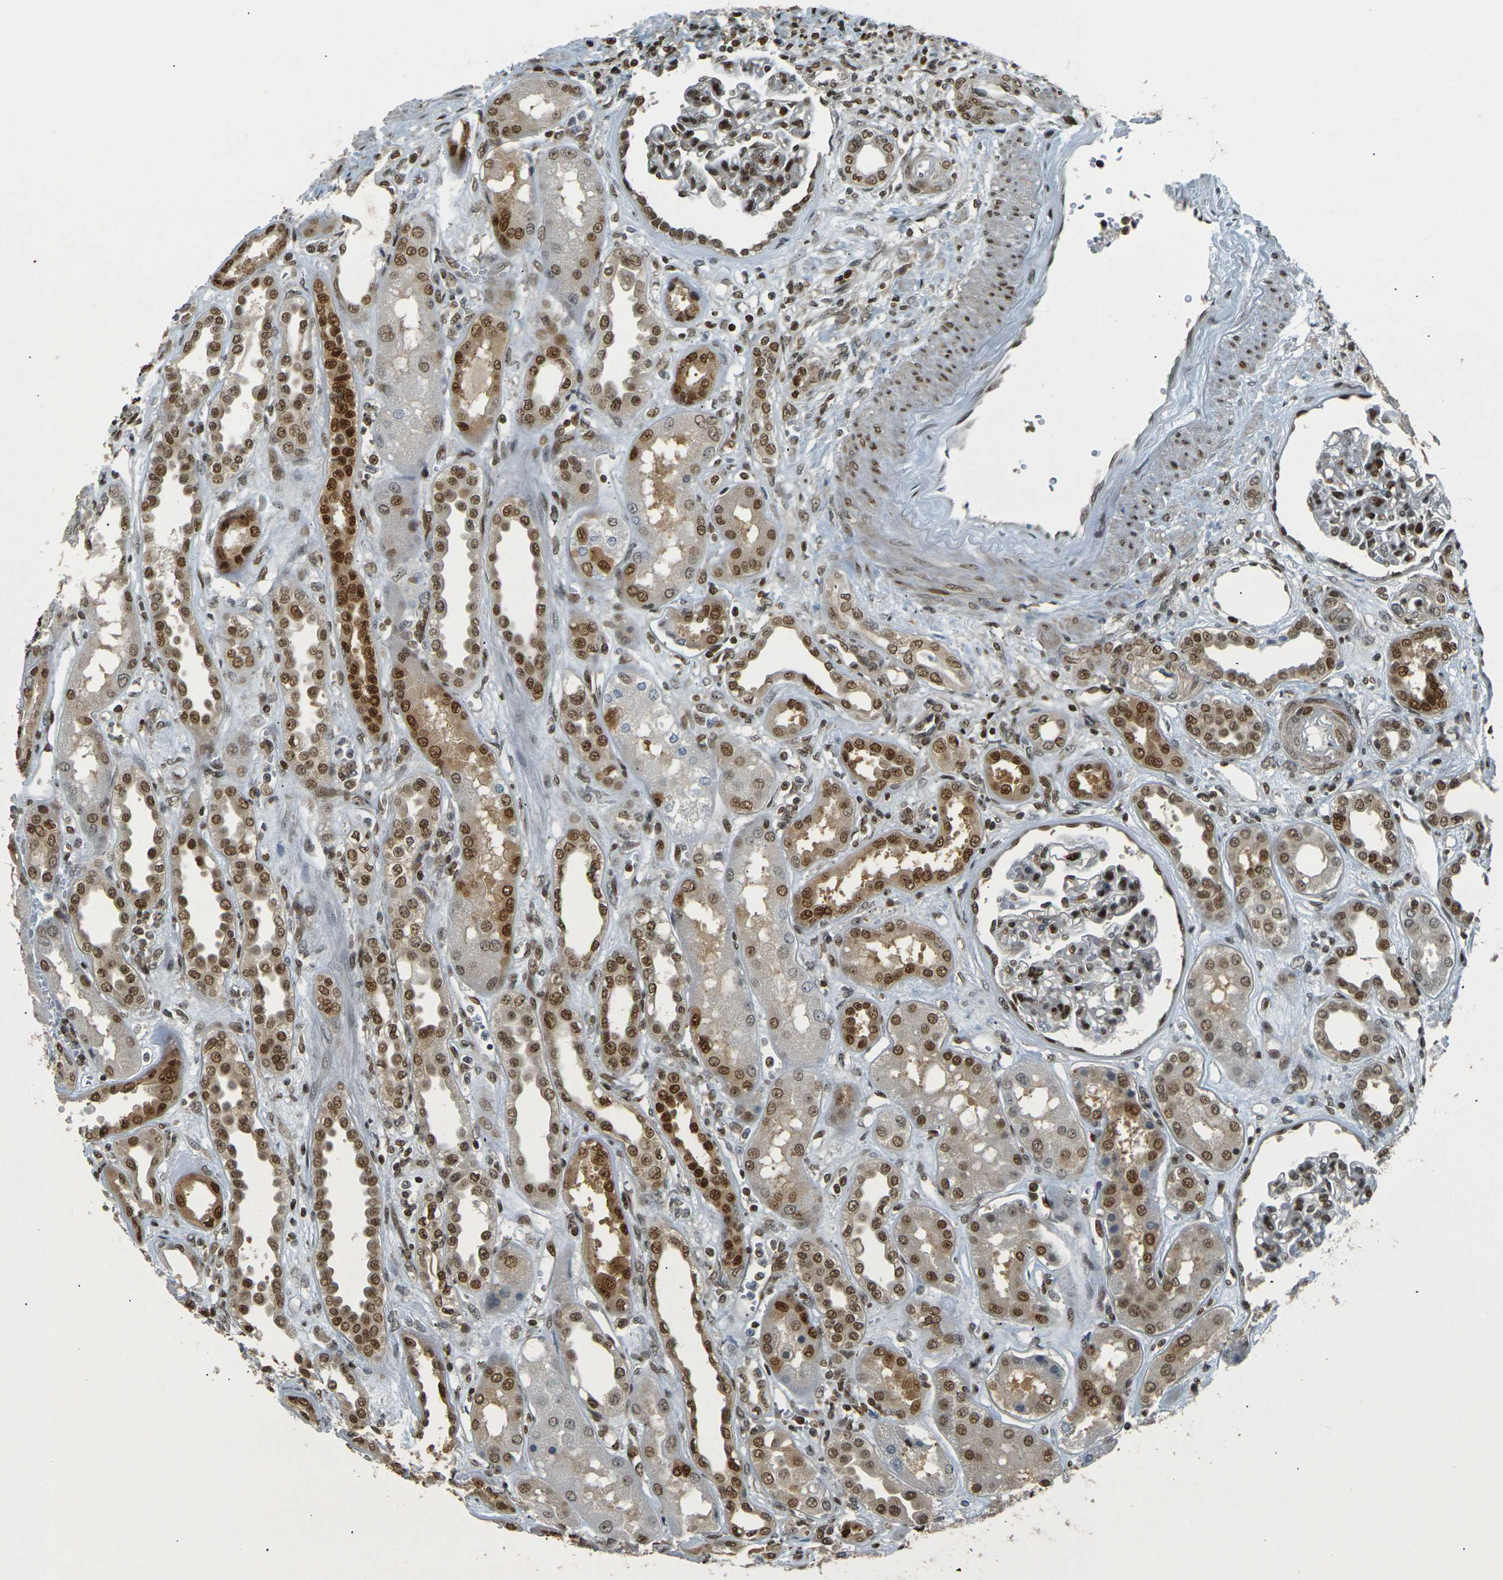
{"staining": {"intensity": "strong", "quantity": ">75%", "location": "nuclear"}, "tissue": "kidney", "cell_type": "Cells in glomeruli", "image_type": "normal", "snomed": [{"axis": "morphology", "description": "Normal tissue, NOS"}, {"axis": "topography", "description": "Kidney"}], "caption": "Immunohistochemical staining of benign kidney exhibits high levels of strong nuclear positivity in approximately >75% of cells in glomeruli.", "gene": "NHEJ1", "patient": {"sex": "male", "age": 59}}